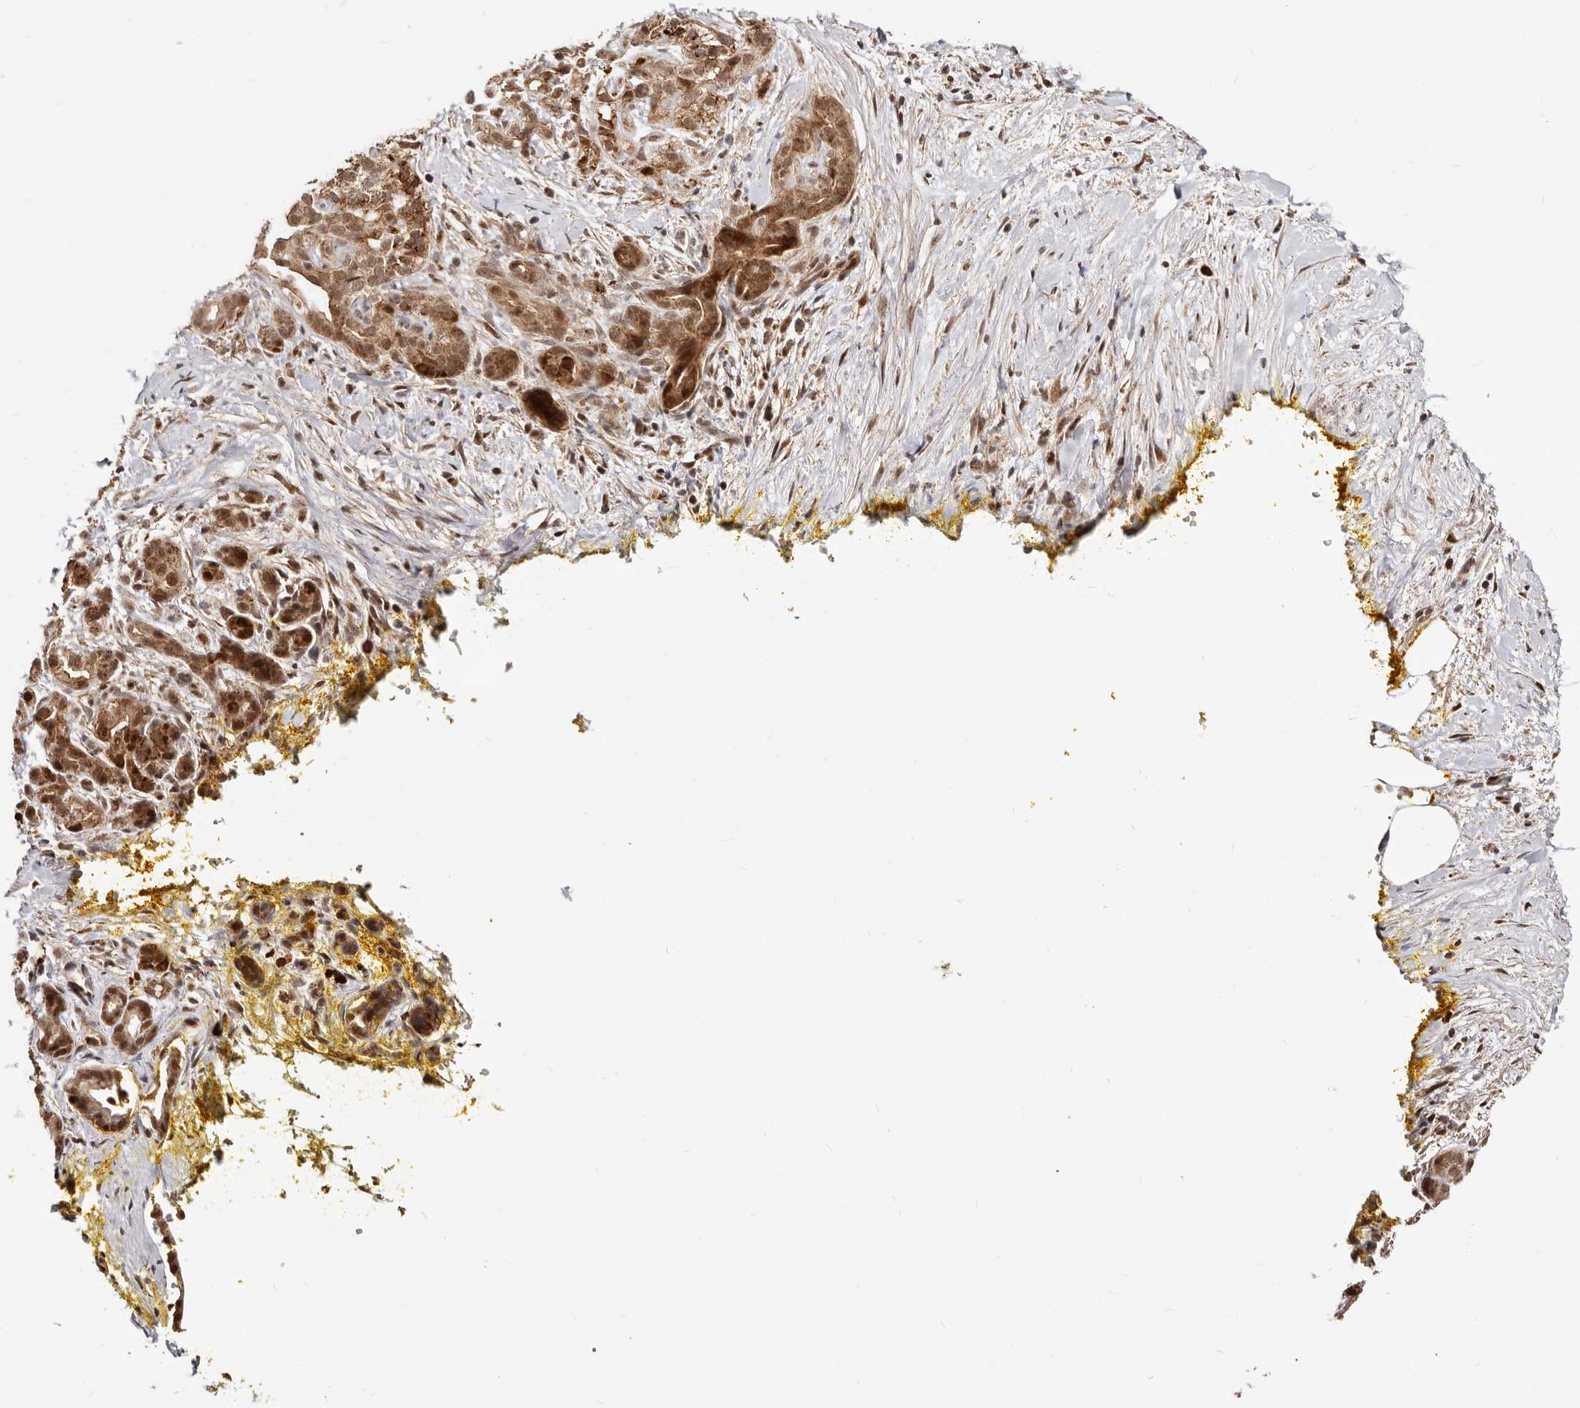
{"staining": {"intensity": "strong", "quantity": ">75%", "location": "cytoplasmic/membranous,nuclear"}, "tissue": "pancreatic cancer", "cell_type": "Tumor cells", "image_type": "cancer", "snomed": [{"axis": "morphology", "description": "Adenocarcinoma, NOS"}, {"axis": "topography", "description": "Pancreas"}], "caption": "Protein positivity by immunohistochemistry (IHC) displays strong cytoplasmic/membranous and nuclear positivity in approximately >75% of tumor cells in adenocarcinoma (pancreatic).", "gene": "SEC14L1", "patient": {"sex": "male", "age": 58}}